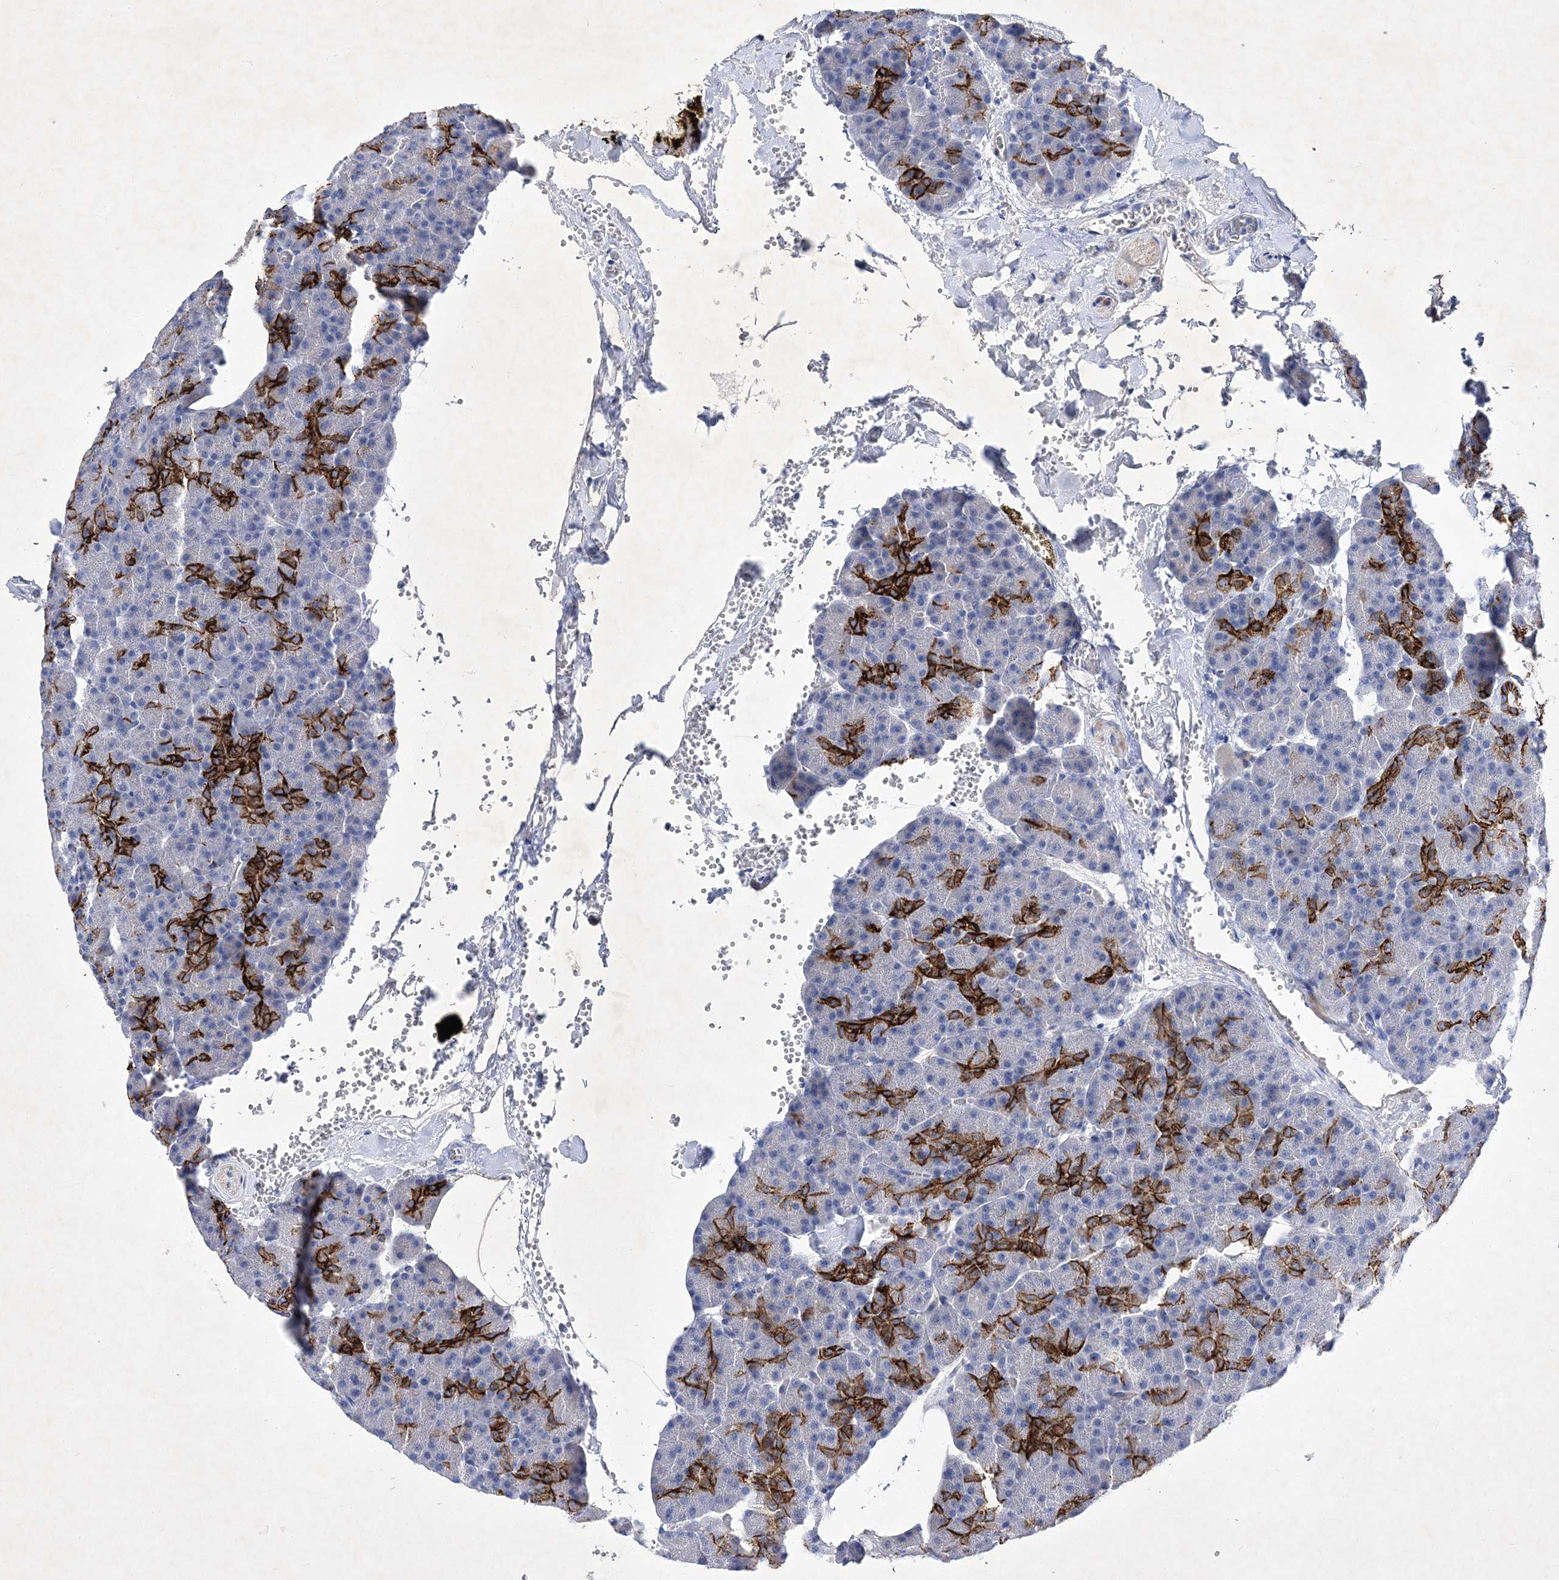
{"staining": {"intensity": "strong", "quantity": "25%-75%", "location": "cytoplasmic/membranous"}, "tissue": "pancreas", "cell_type": "Exocrine glandular cells", "image_type": "normal", "snomed": [{"axis": "morphology", "description": "Normal tissue, NOS"}, {"axis": "morphology", "description": "Carcinoid, malignant, NOS"}, {"axis": "topography", "description": "Pancreas"}], "caption": "Protein staining by immunohistochemistry displays strong cytoplasmic/membranous positivity in about 25%-75% of exocrine glandular cells in unremarkable pancreas. (Stains: DAB (3,3'-diaminobenzidine) in brown, nuclei in blue, Microscopy: brightfield microscopy at high magnification).", "gene": "GPN1", "patient": {"sex": "female", "age": 35}}